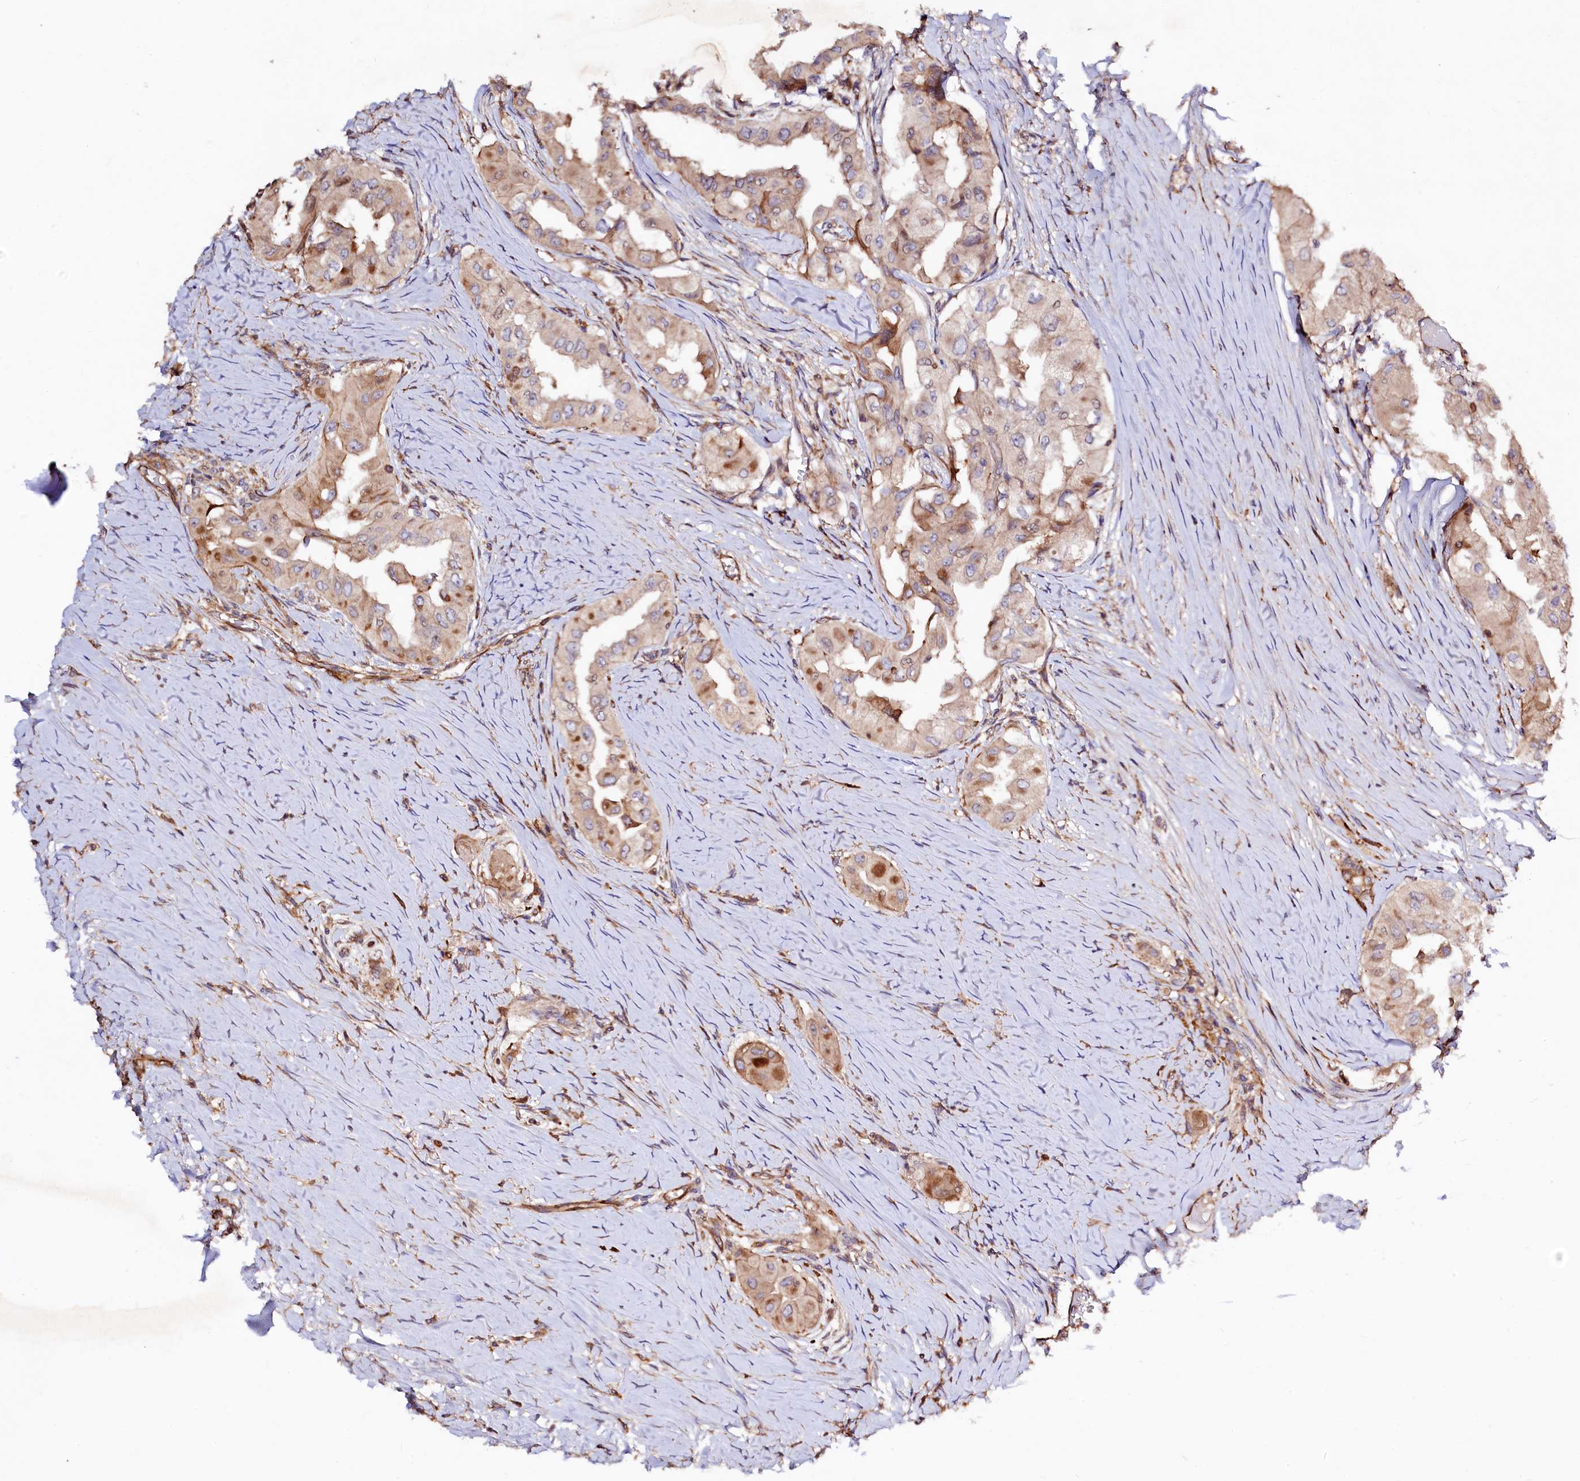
{"staining": {"intensity": "weak", "quantity": ">75%", "location": "cytoplasmic/membranous"}, "tissue": "thyroid cancer", "cell_type": "Tumor cells", "image_type": "cancer", "snomed": [{"axis": "morphology", "description": "Papillary adenocarcinoma, NOS"}, {"axis": "topography", "description": "Thyroid gland"}], "caption": "There is low levels of weak cytoplasmic/membranous expression in tumor cells of thyroid cancer (papillary adenocarcinoma), as demonstrated by immunohistochemical staining (brown color).", "gene": "KLHDC4", "patient": {"sex": "female", "age": 59}}